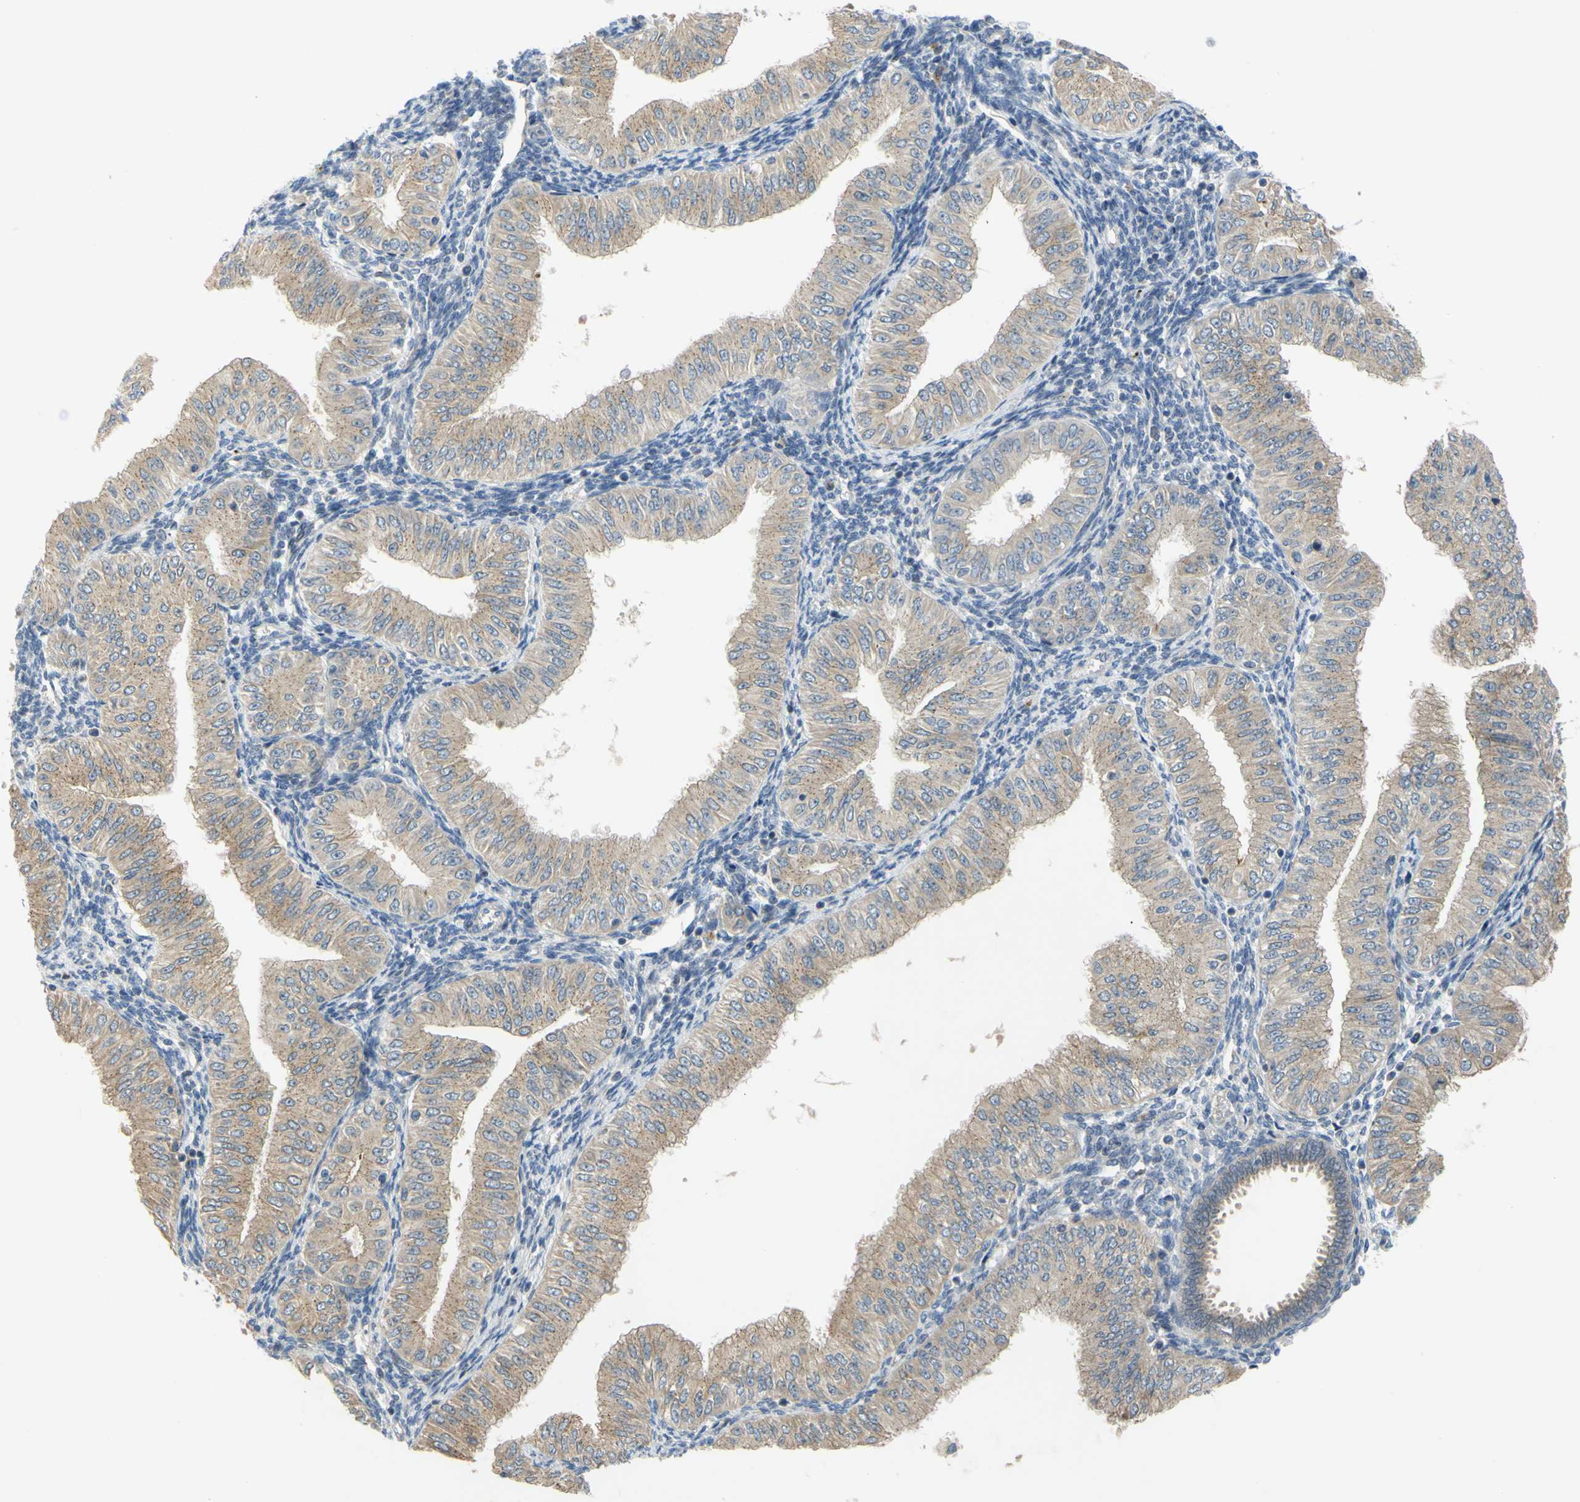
{"staining": {"intensity": "weak", "quantity": ">75%", "location": "cytoplasmic/membranous"}, "tissue": "endometrial cancer", "cell_type": "Tumor cells", "image_type": "cancer", "snomed": [{"axis": "morphology", "description": "Normal tissue, NOS"}, {"axis": "morphology", "description": "Adenocarcinoma, NOS"}, {"axis": "topography", "description": "Endometrium"}], "caption": "The histopathology image displays a brown stain indicating the presence of a protein in the cytoplasmic/membranous of tumor cells in endometrial adenocarcinoma. The protein is stained brown, and the nuclei are stained in blue (DAB (3,3'-diaminobenzidine) IHC with brightfield microscopy, high magnification).", "gene": "CCNB2", "patient": {"sex": "female", "age": 53}}